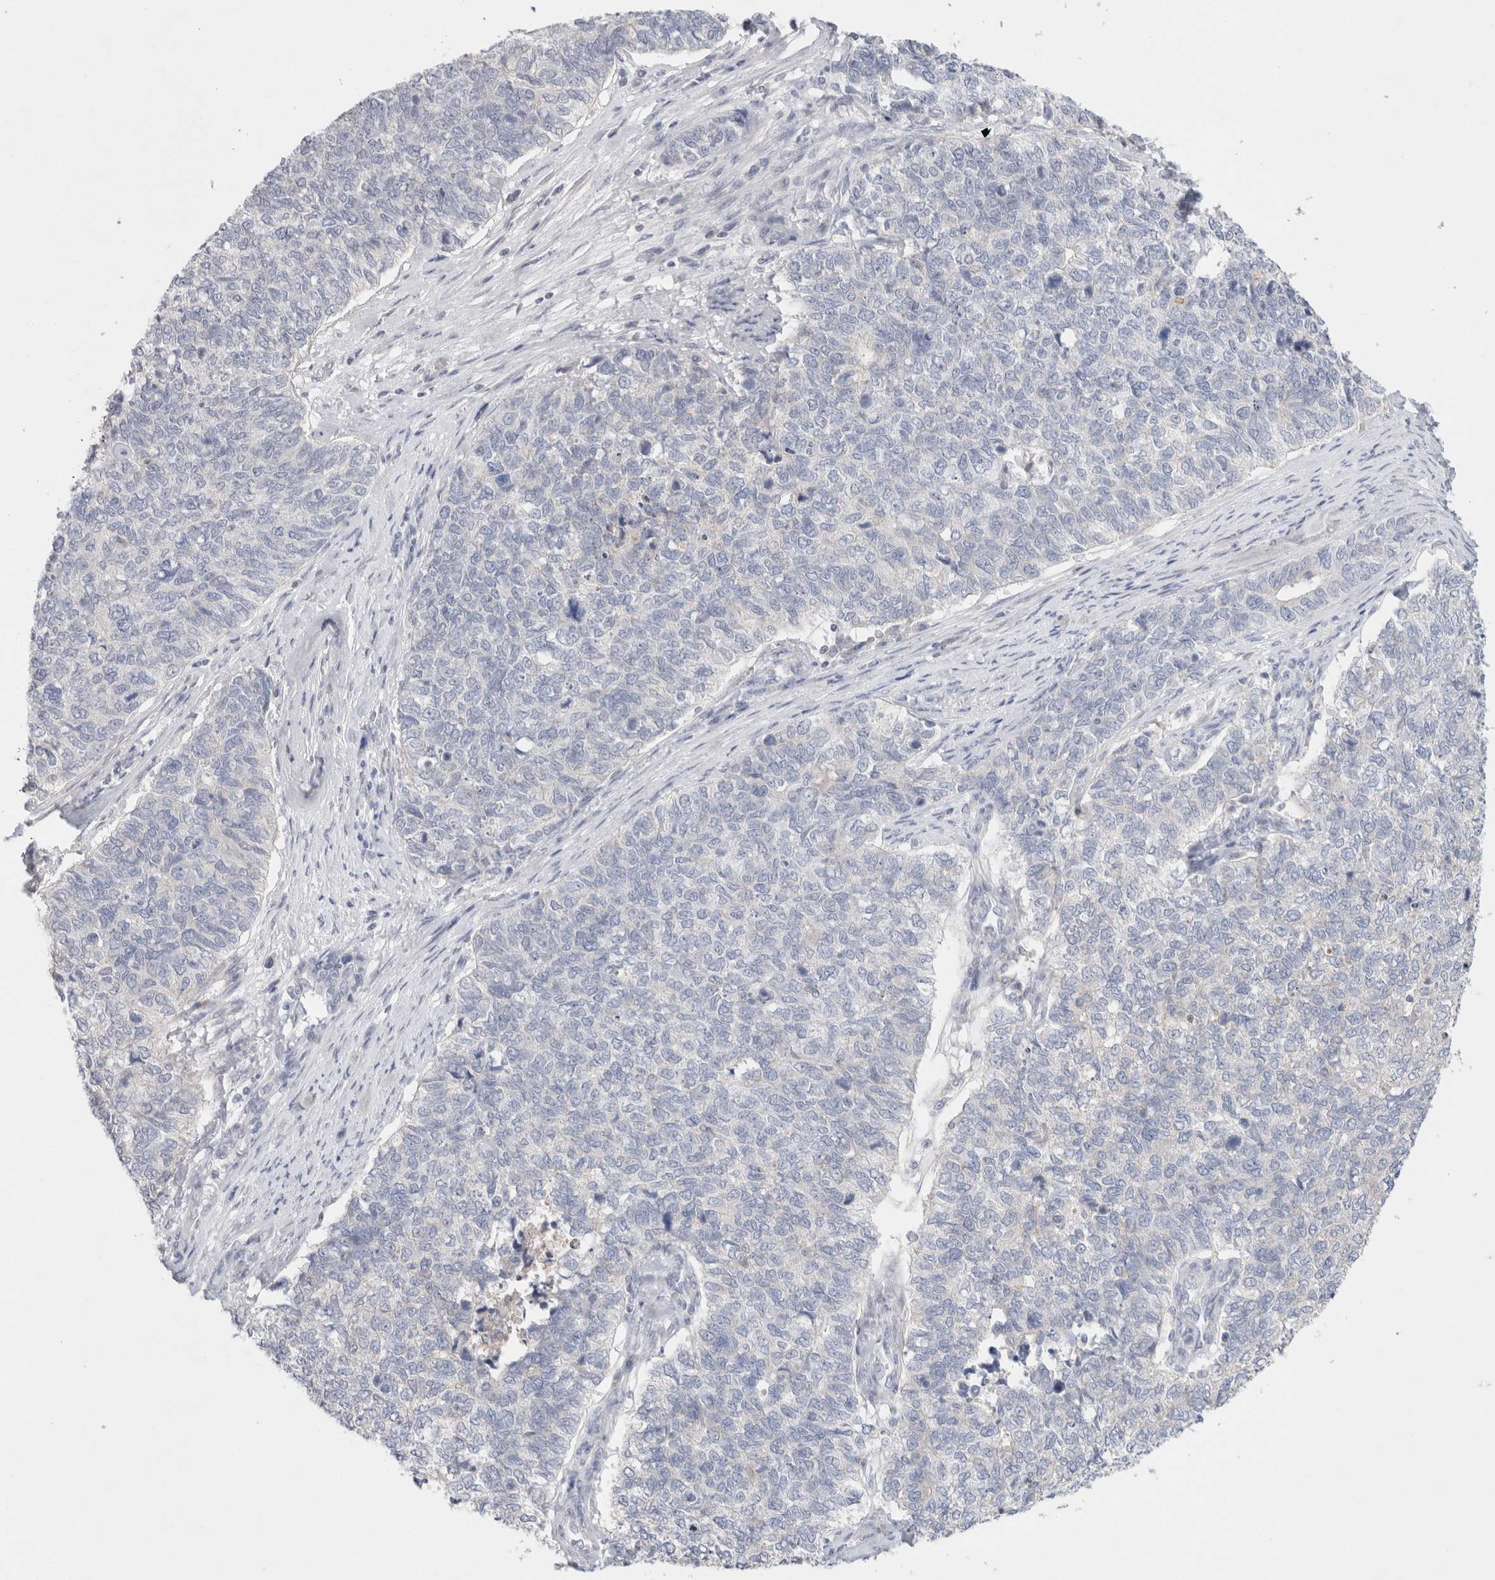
{"staining": {"intensity": "negative", "quantity": "none", "location": "none"}, "tissue": "cervical cancer", "cell_type": "Tumor cells", "image_type": "cancer", "snomed": [{"axis": "morphology", "description": "Squamous cell carcinoma, NOS"}, {"axis": "topography", "description": "Cervix"}], "caption": "DAB immunohistochemical staining of human cervical cancer (squamous cell carcinoma) exhibits no significant positivity in tumor cells.", "gene": "MPP2", "patient": {"sex": "female", "age": 63}}